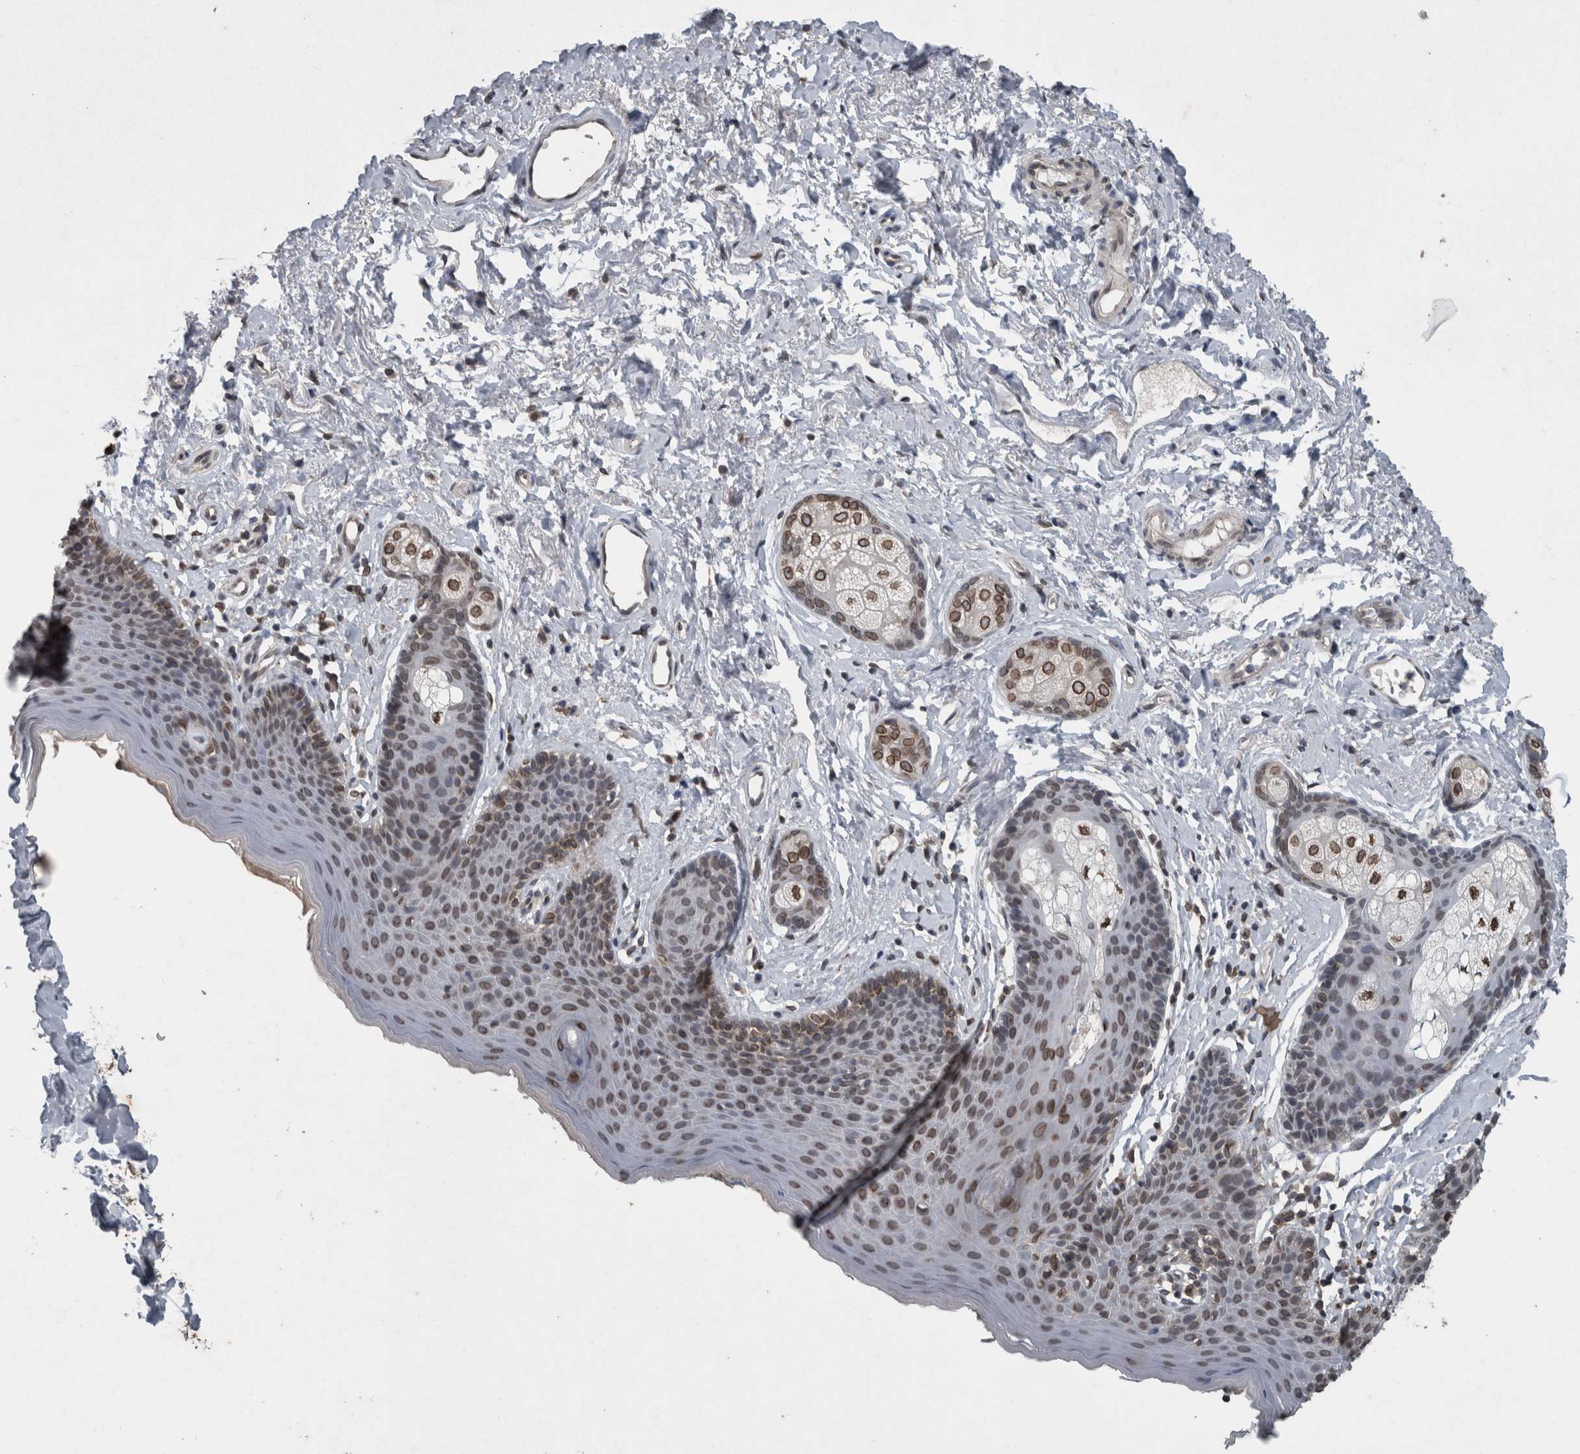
{"staining": {"intensity": "moderate", "quantity": ">75%", "location": "cytoplasmic/membranous,nuclear"}, "tissue": "skin", "cell_type": "Epidermal cells", "image_type": "normal", "snomed": [{"axis": "morphology", "description": "Normal tissue, NOS"}, {"axis": "topography", "description": "Vulva"}], "caption": "The micrograph reveals immunohistochemical staining of normal skin. There is moderate cytoplasmic/membranous,nuclear expression is seen in about >75% of epidermal cells. (DAB = brown stain, brightfield microscopy at high magnification).", "gene": "RANBP2", "patient": {"sex": "female", "age": 66}}